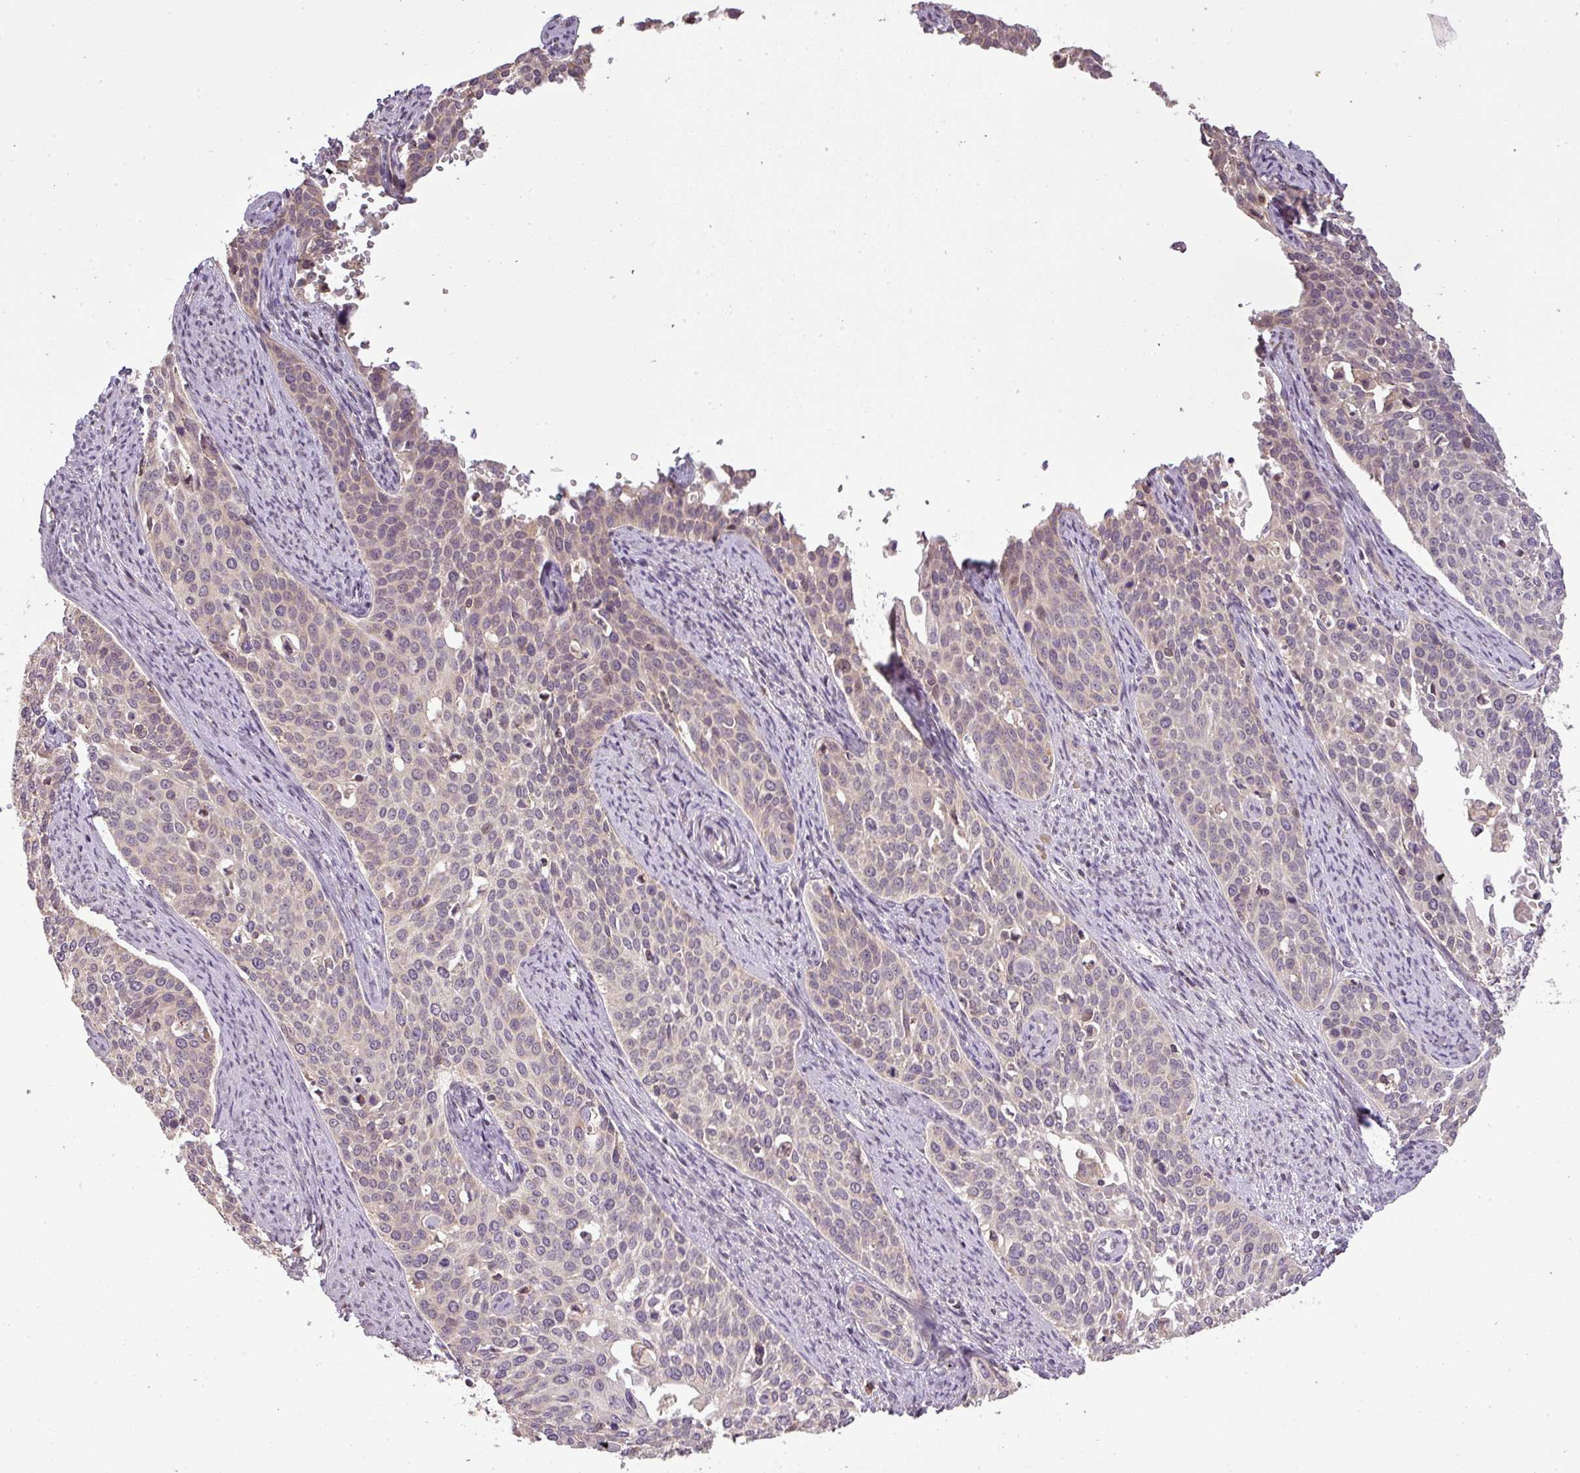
{"staining": {"intensity": "negative", "quantity": "none", "location": "none"}, "tissue": "cervical cancer", "cell_type": "Tumor cells", "image_type": "cancer", "snomed": [{"axis": "morphology", "description": "Squamous cell carcinoma, NOS"}, {"axis": "topography", "description": "Cervix"}], "caption": "This is an IHC histopathology image of cervical cancer (squamous cell carcinoma). There is no expression in tumor cells.", "gene": "FAIM", "patient": {"sex": "female", "age": 44}}